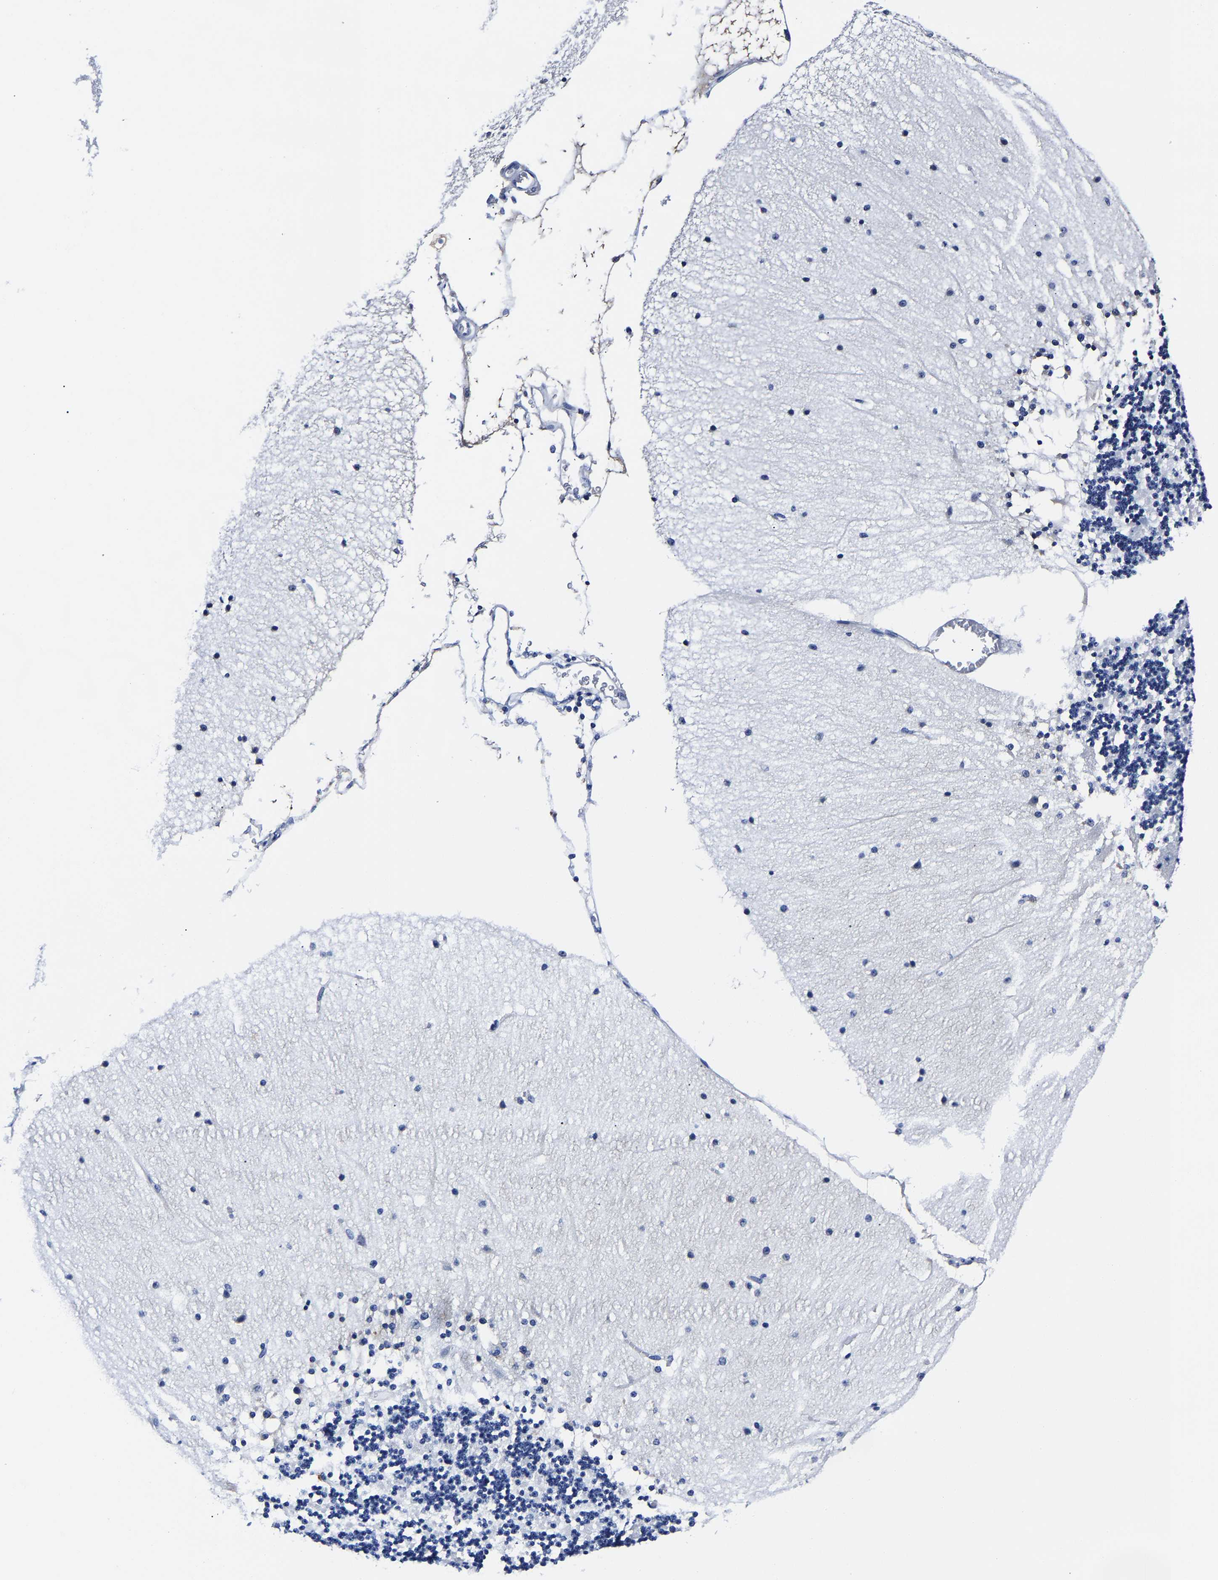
{"staining": {"intensity": "negative", "quantity": "none", "location": "none"}, "tissue": "cerebellum", "cell_type": "Cells in granular layer", "image_type": "normal", "snomed": [{"axis": "morphology", "description": "Normal tissue, NOS"}, {"axis": "topography", "description": "Cerebellum"}], "caption": "Benign cerebellum was stained to show a protein in brown. There is no significant expression in cells in granular layer. (Immunohistochemistry (ihc), brightfield microscopy, high magnification).", "gene": "CPA2", "patient": {"sex": "female", "age": 54}}